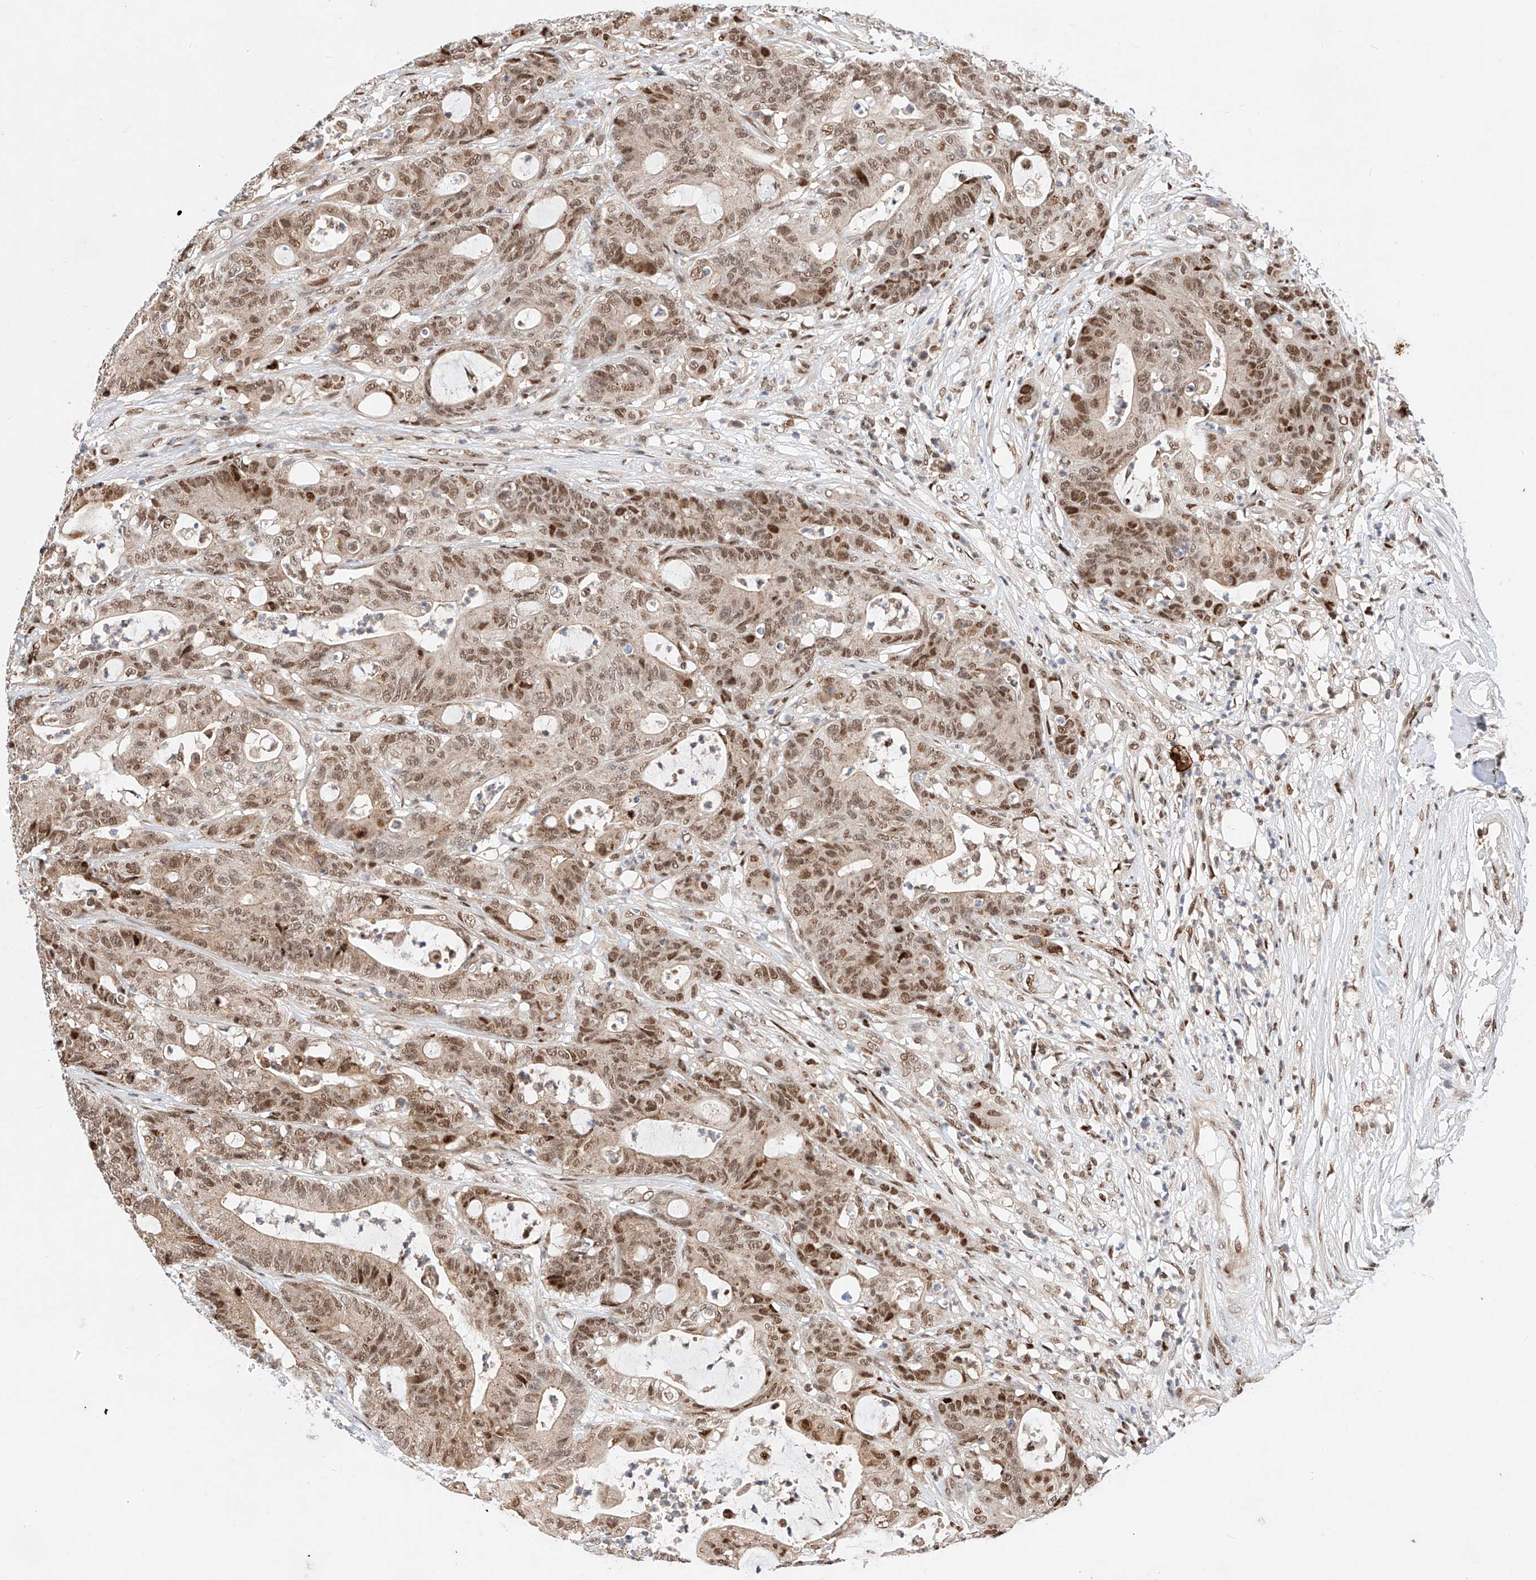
{"staining": {"intensity": "moderate", "quantity": ">75%", "location": "nuclear"}, "tissue": "colorectal cancer", "cell_type": "Tumor cells", "image_type": "cancer", "snomed": [{"axis": "morphology", "description": "Adenocarcinoma, NOS"}, {"axis": "topography", "description": "Colon"}], "caption": "Tumor cells demonstrate moderate nuclear staining in about >75% of cells in colorectal cancer.", "gene": "HDAC9", "patient": {"sex": "female", "age": 84}}